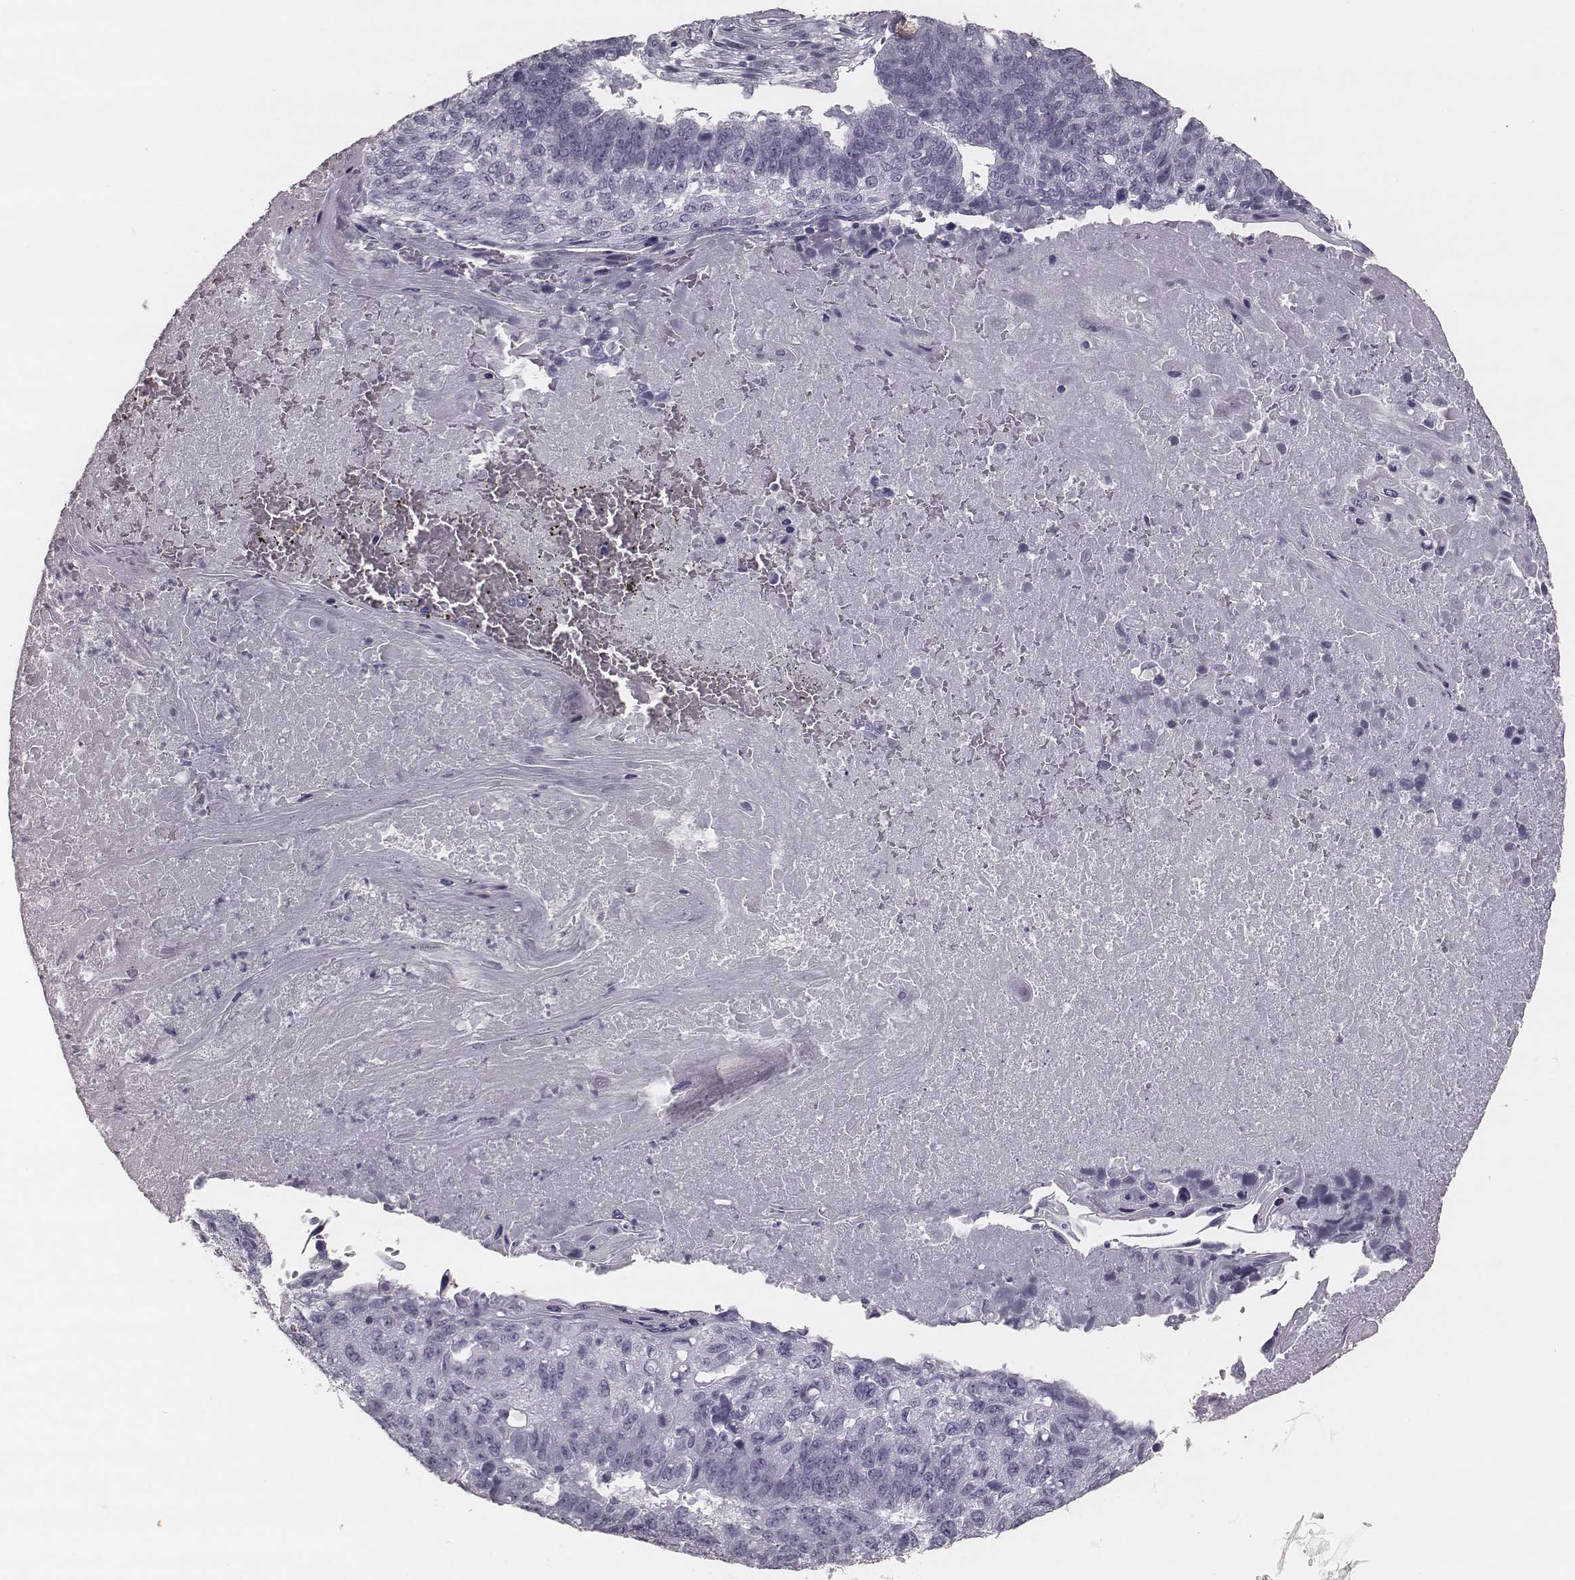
{"staining": {"intensity": "negative", "quantity": "none", "location": "none"}, "tissue": "lung cancer", "cell_type": "Tumor cells", "image_type": "cancer", "snomed": [{"axis": "morphology", "description": "Squamous cell carcinoma, NOS"}, {"axis": "topography", "description": "Lung"}], "caption": "A histopathology image of lung squamous cell carcinoma stained for a protein demonstrates no brown staining in tumor cells. Nuclei are stained in blue.", "gene": "KRT74", "patient": {"sex": "male", "age": 73}}